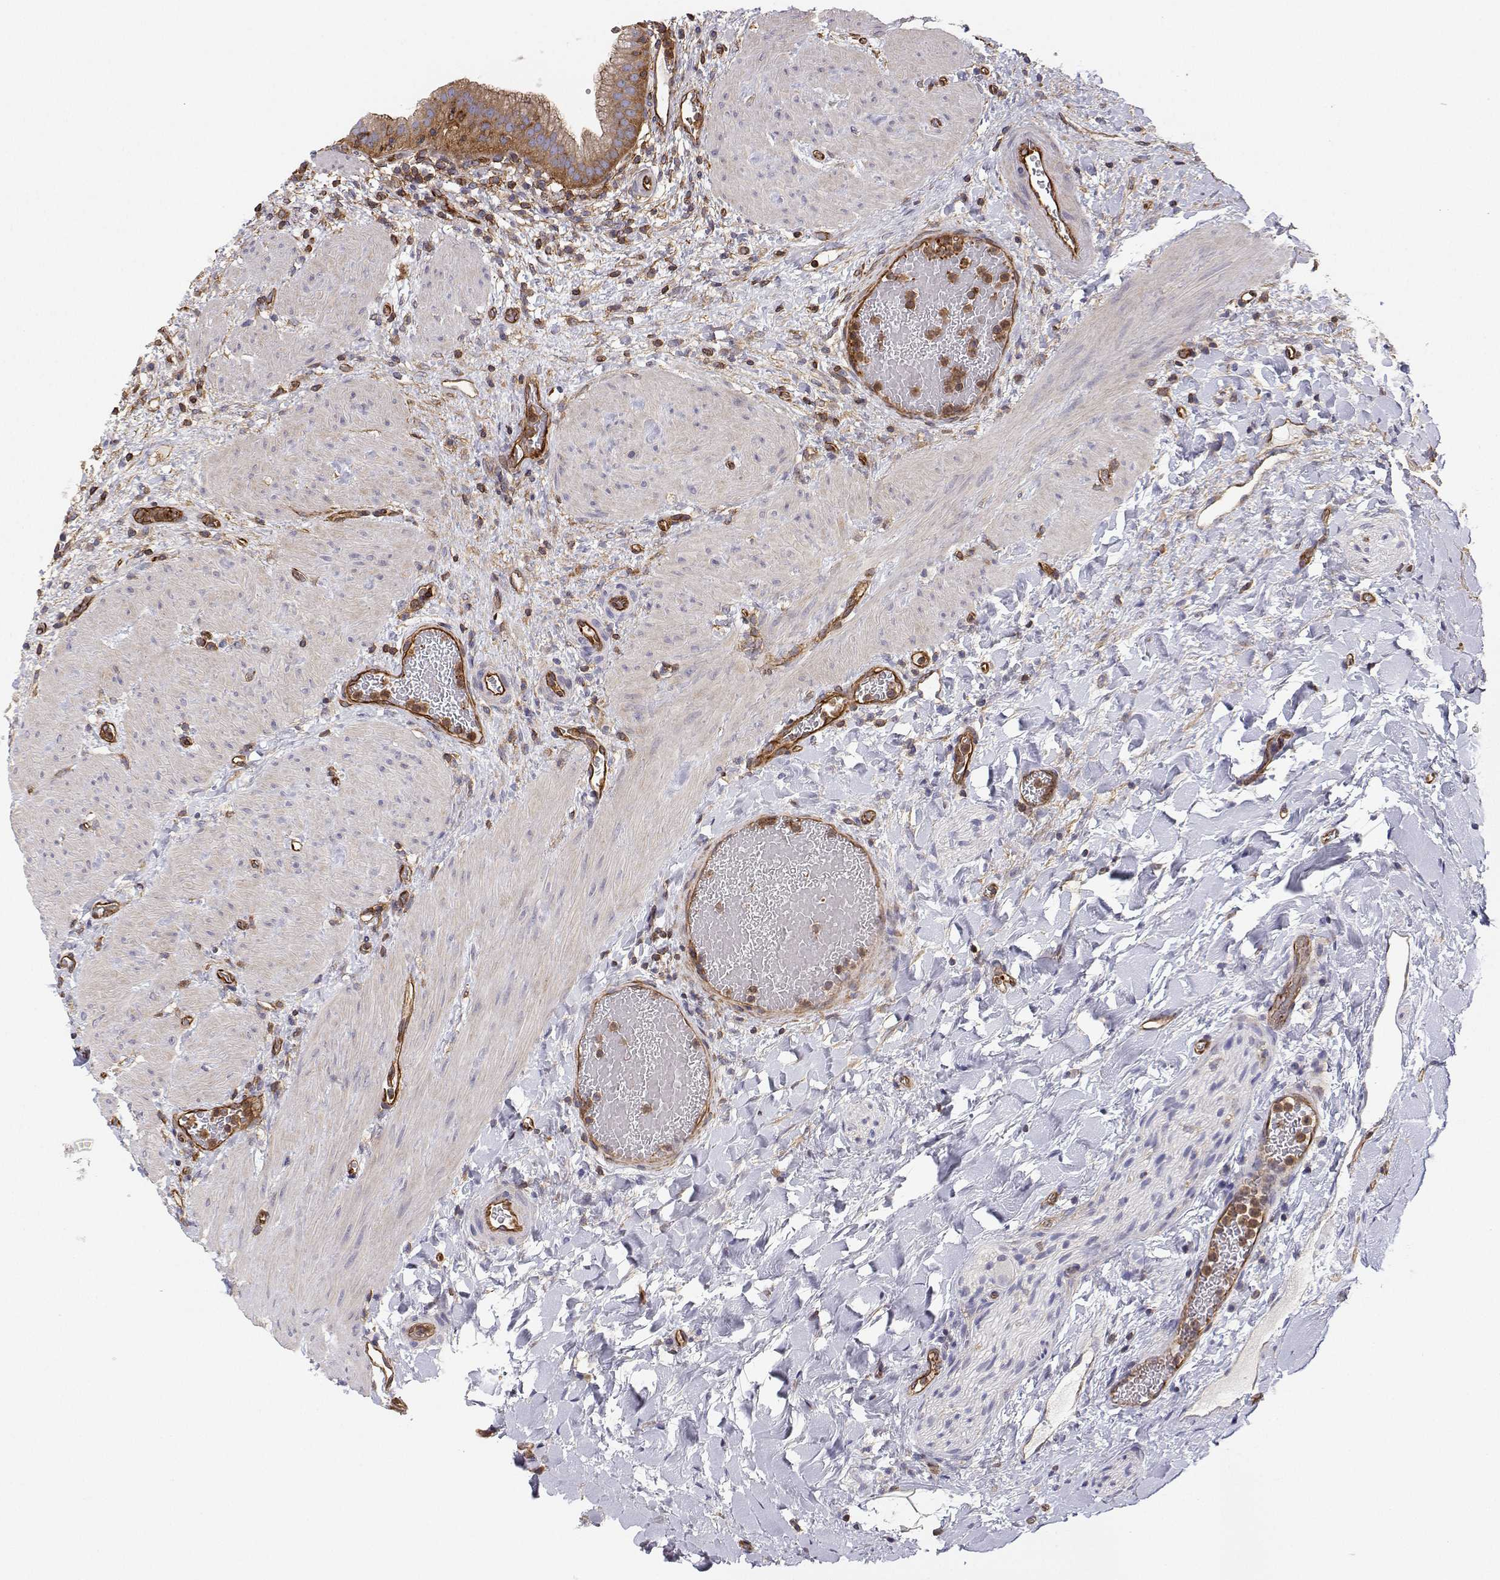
{"staining": {"intensity": "moderate", "quantity": ">75%", "location": "cytoplasmic/membranous"}, "tissue": "gallbladder", "cell_type": "Glandular cells", "image_type": "normal", "snomed": [{"axis": "morphology", "description": "Normal tissue, NOS"}, {"axis": "topography", "description": "Gallbladder"}], "caption": "IHC of unremarkable gallbladder displays medium levels of moderate cytoplasmic/membranous staining in about >75% of glandular cells. (Brightfield microscopy of DAB IHC at high magnification).", "gene": "MYH9", "patient": {"sex": "male", "age": 26}}